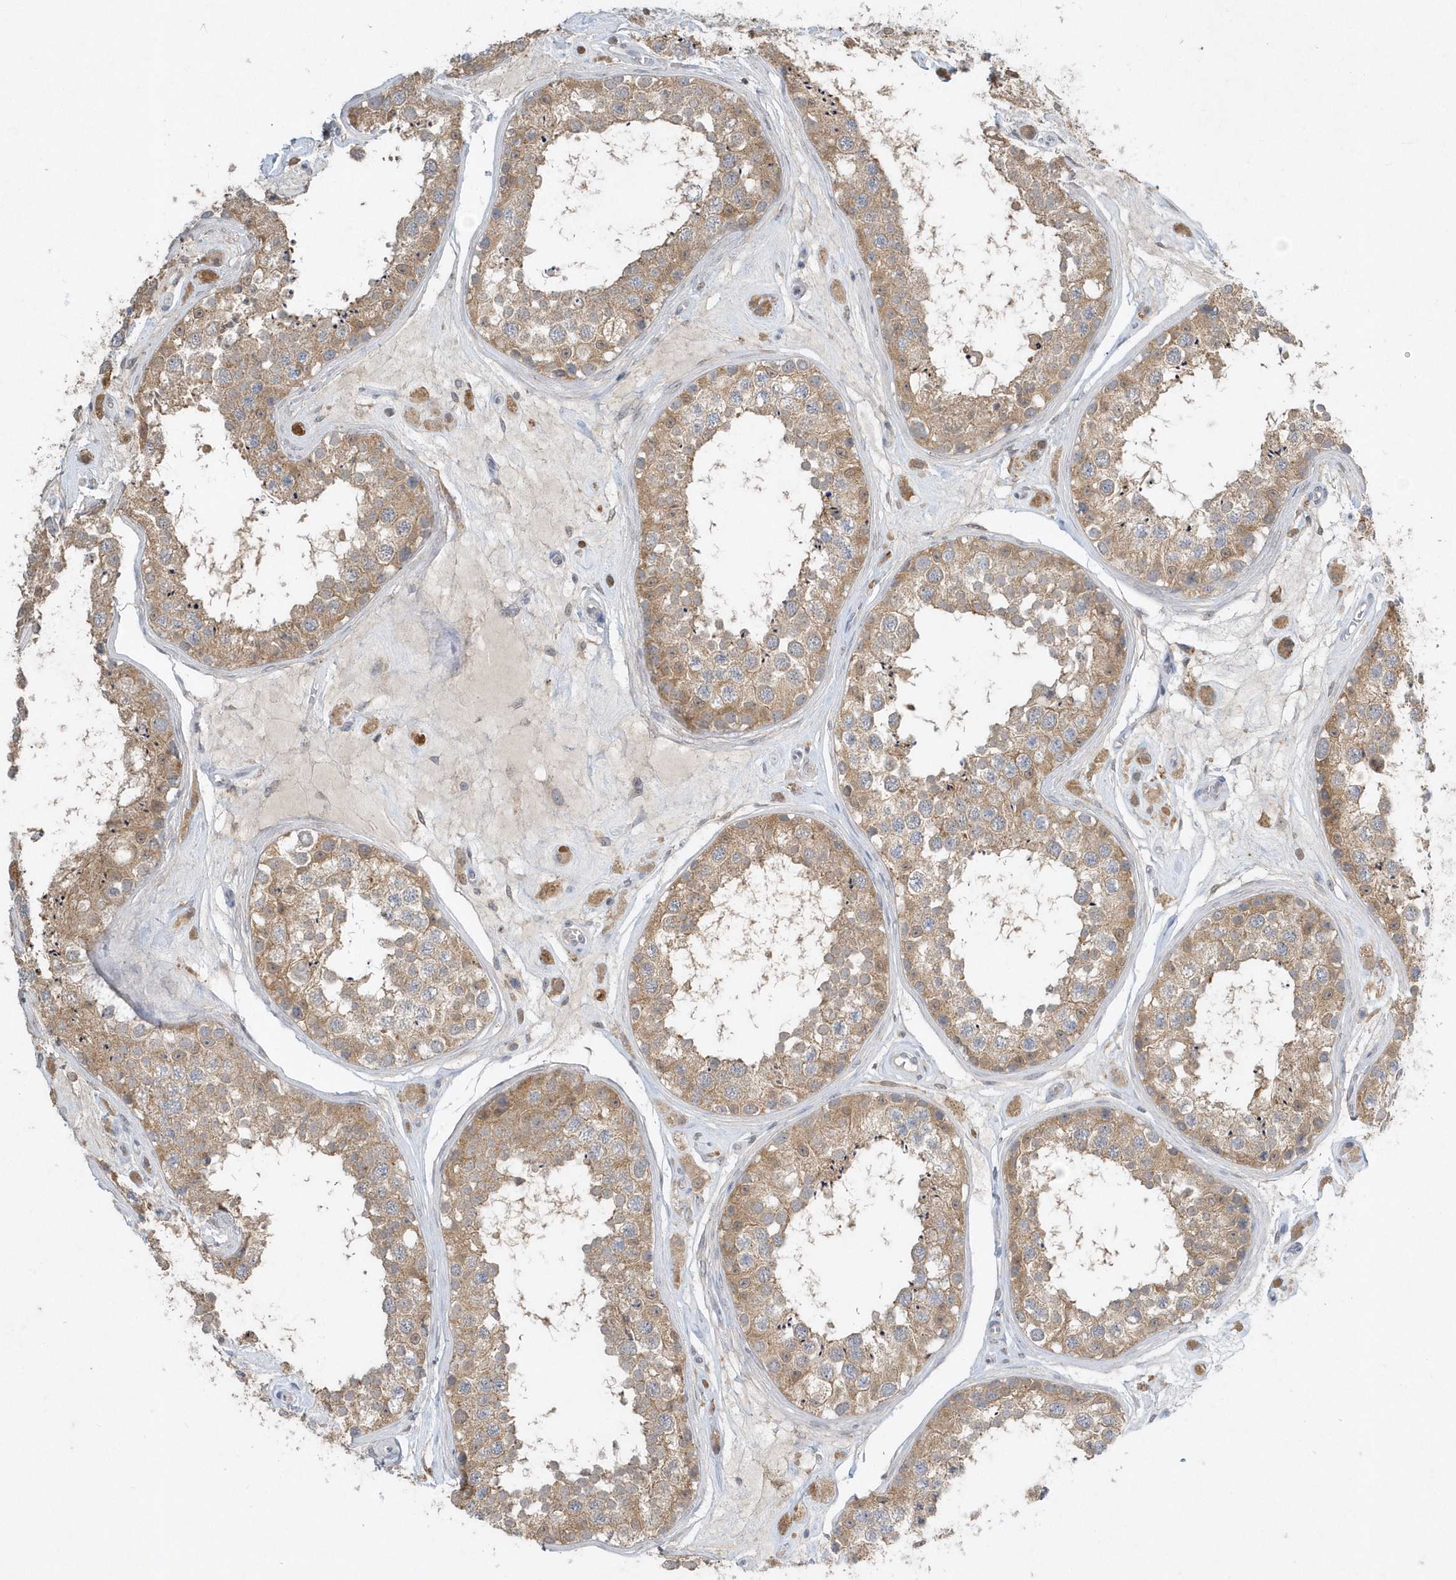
{"staining": {"intensity": "moderate", "quantity": ">75%", "location": "cytoplasmic/membranous"}, "tissue": "testis", "cell_type": "Cells in seminiferous ducts", "image_type": "normal", "snomed": [{"axis": "morphology", "description": "Normal tissue, NOS"}, {"axis": "topography", "description": "Testis"}], "caption": "Immunohistochemistry staining of normal testis, which displays medium levels of moderate cytoplasmic/membranous staining in about >75% of cells in seminiferous ducts indicating moderate cytoplasmic/membranous protein expression. The staining was performed using DAB (brown) for protein detection and nuclei were counterstained in hematoxylin (blue).", "gene": "AKR7A2", "patient": {"sex": "male", "age": 25}}